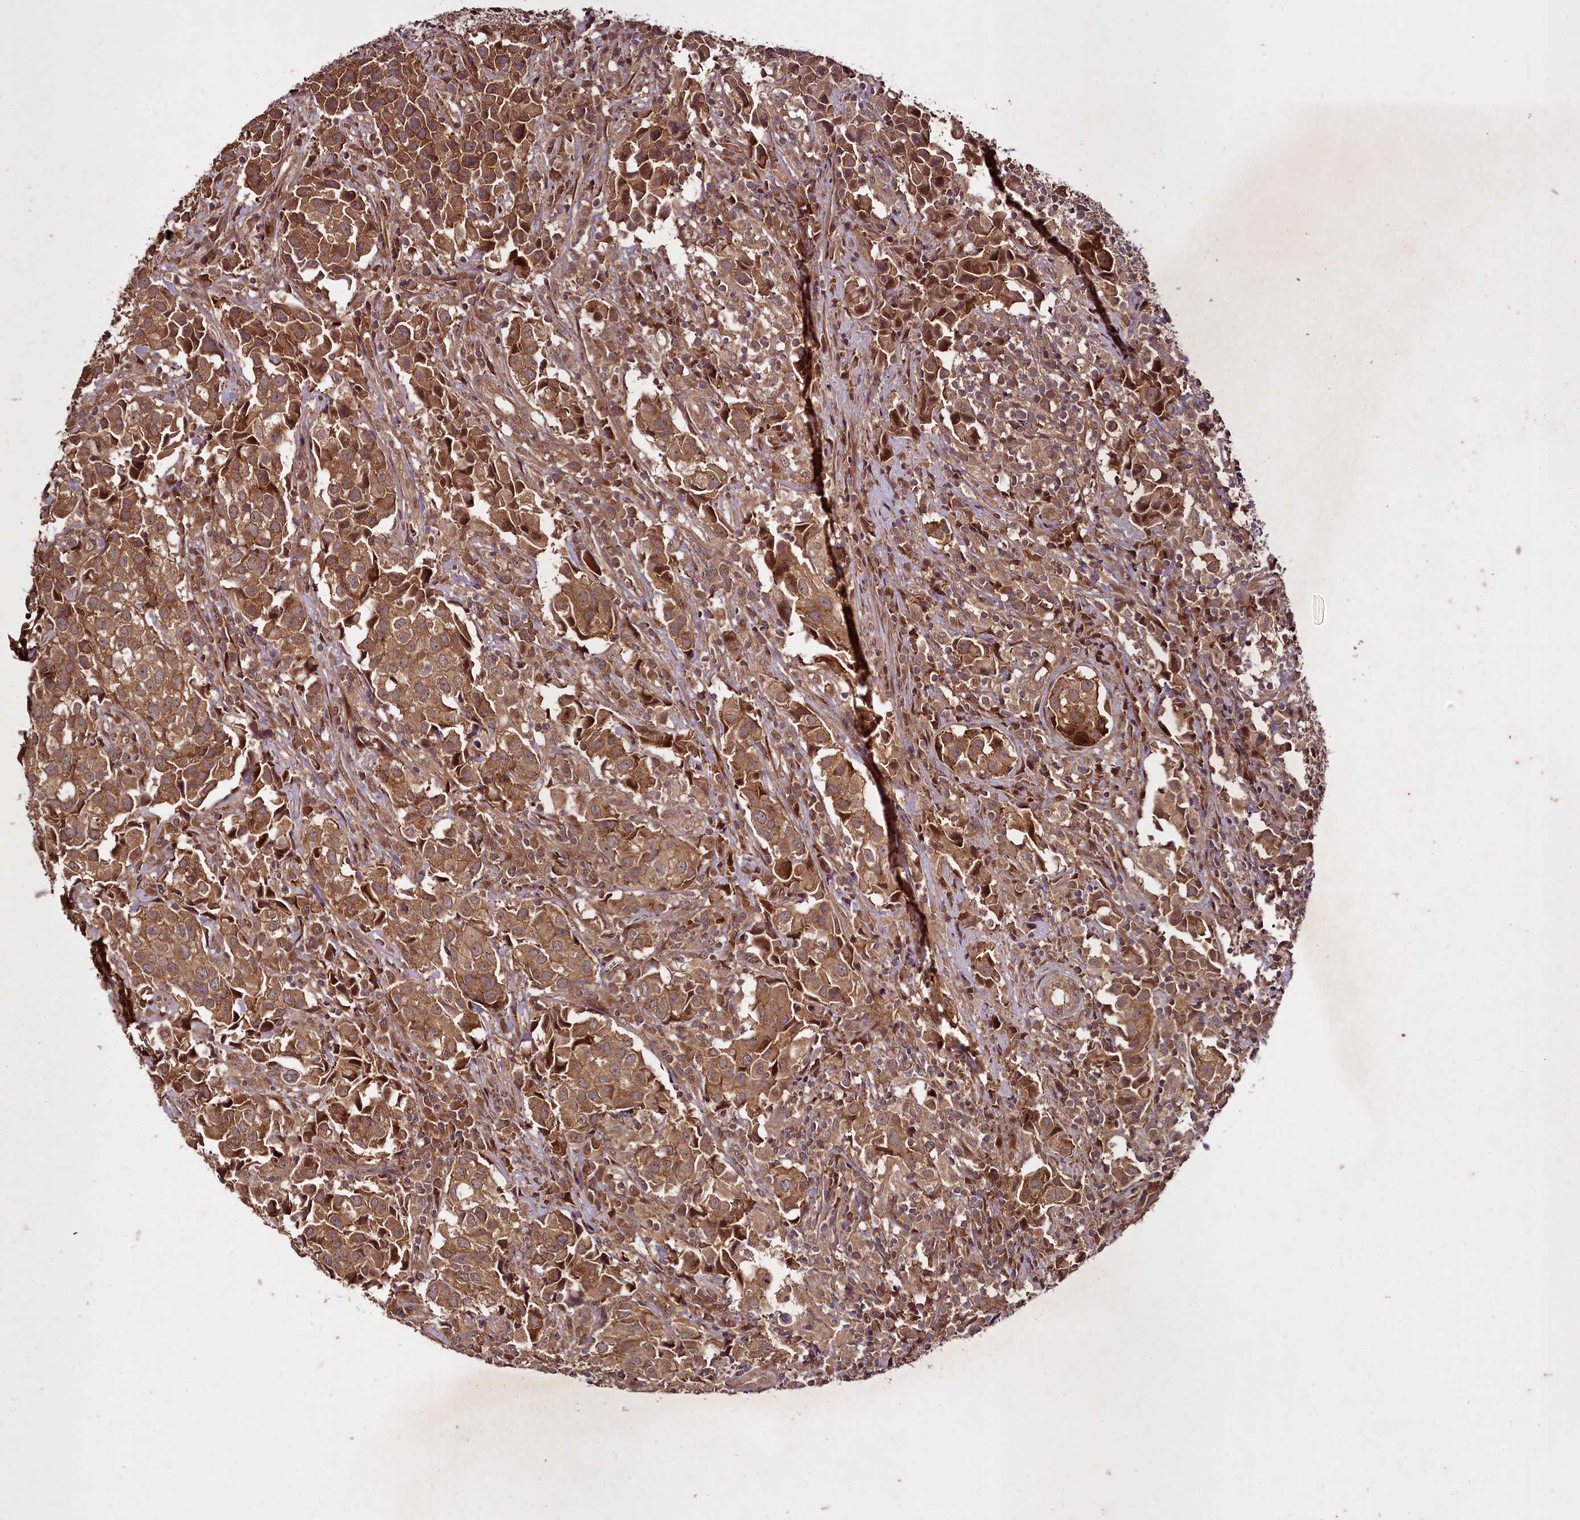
{"staining": {"intensity": "moderate", "quantity": ">75%", "location": "cytoplasmic/membranous"}, "tissue": "urothelial cancer", "cell_type": "Tumor cells", "image_type": "cancer", "snomed": [{"axis": "morphology", "description": "Urothelial carcinoma, High grade"}, {"axis": "topography", "description": "Urinary bladder"}], "caption": "A high-resolution micrograph shows immunohistochemistry staining of high-grade urothelial carcinoma, which shows moderate cytoplasmic/membranous expression in approximately >75% of tumor cells.", "gene": "DCP1B", "patient": {"sex": "female", "age": 75}}